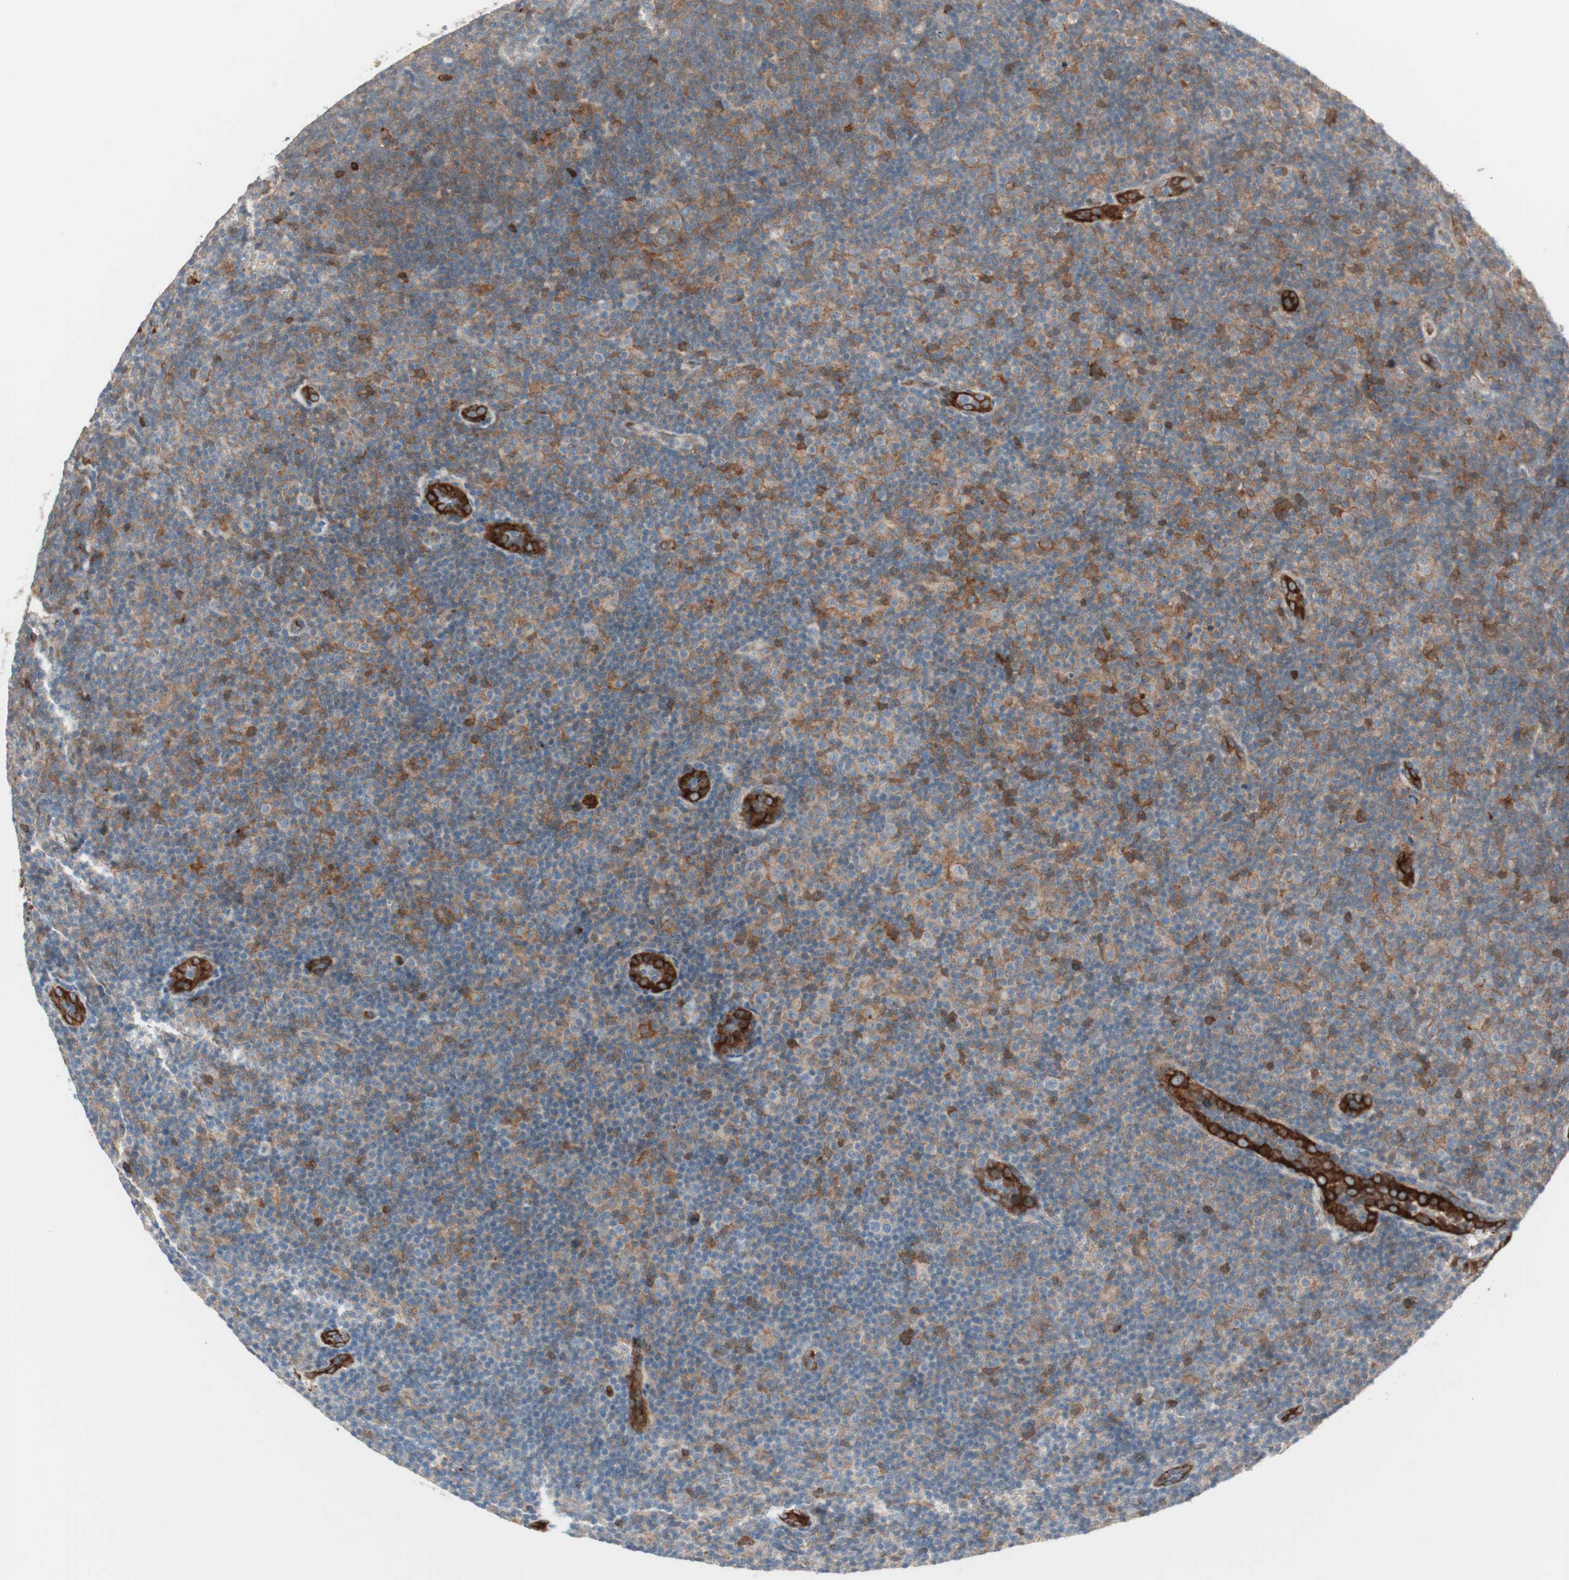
{"staining": {"intensity": "moderate", "quantity": ">75%", "location": "cytoplasmic/membranous"}, "tissue": "lymphoma", "cell_type": "Tumor cells", "image_type": "cancer", "snomed": [{"axis": "morphology", "description": "Malignant lymphoma, non-Hodgkin's type, Low grade"}, {"axis": "topography", "description": "Lymph node"}], "caption": "Lymphoma stained with a brown dye exhibits moderate cytoplasmic/membranous positive staining in approximately >75% of tumor cells.", "gene": "STAB1", "patient": {"sex": "male", "age": 83}}